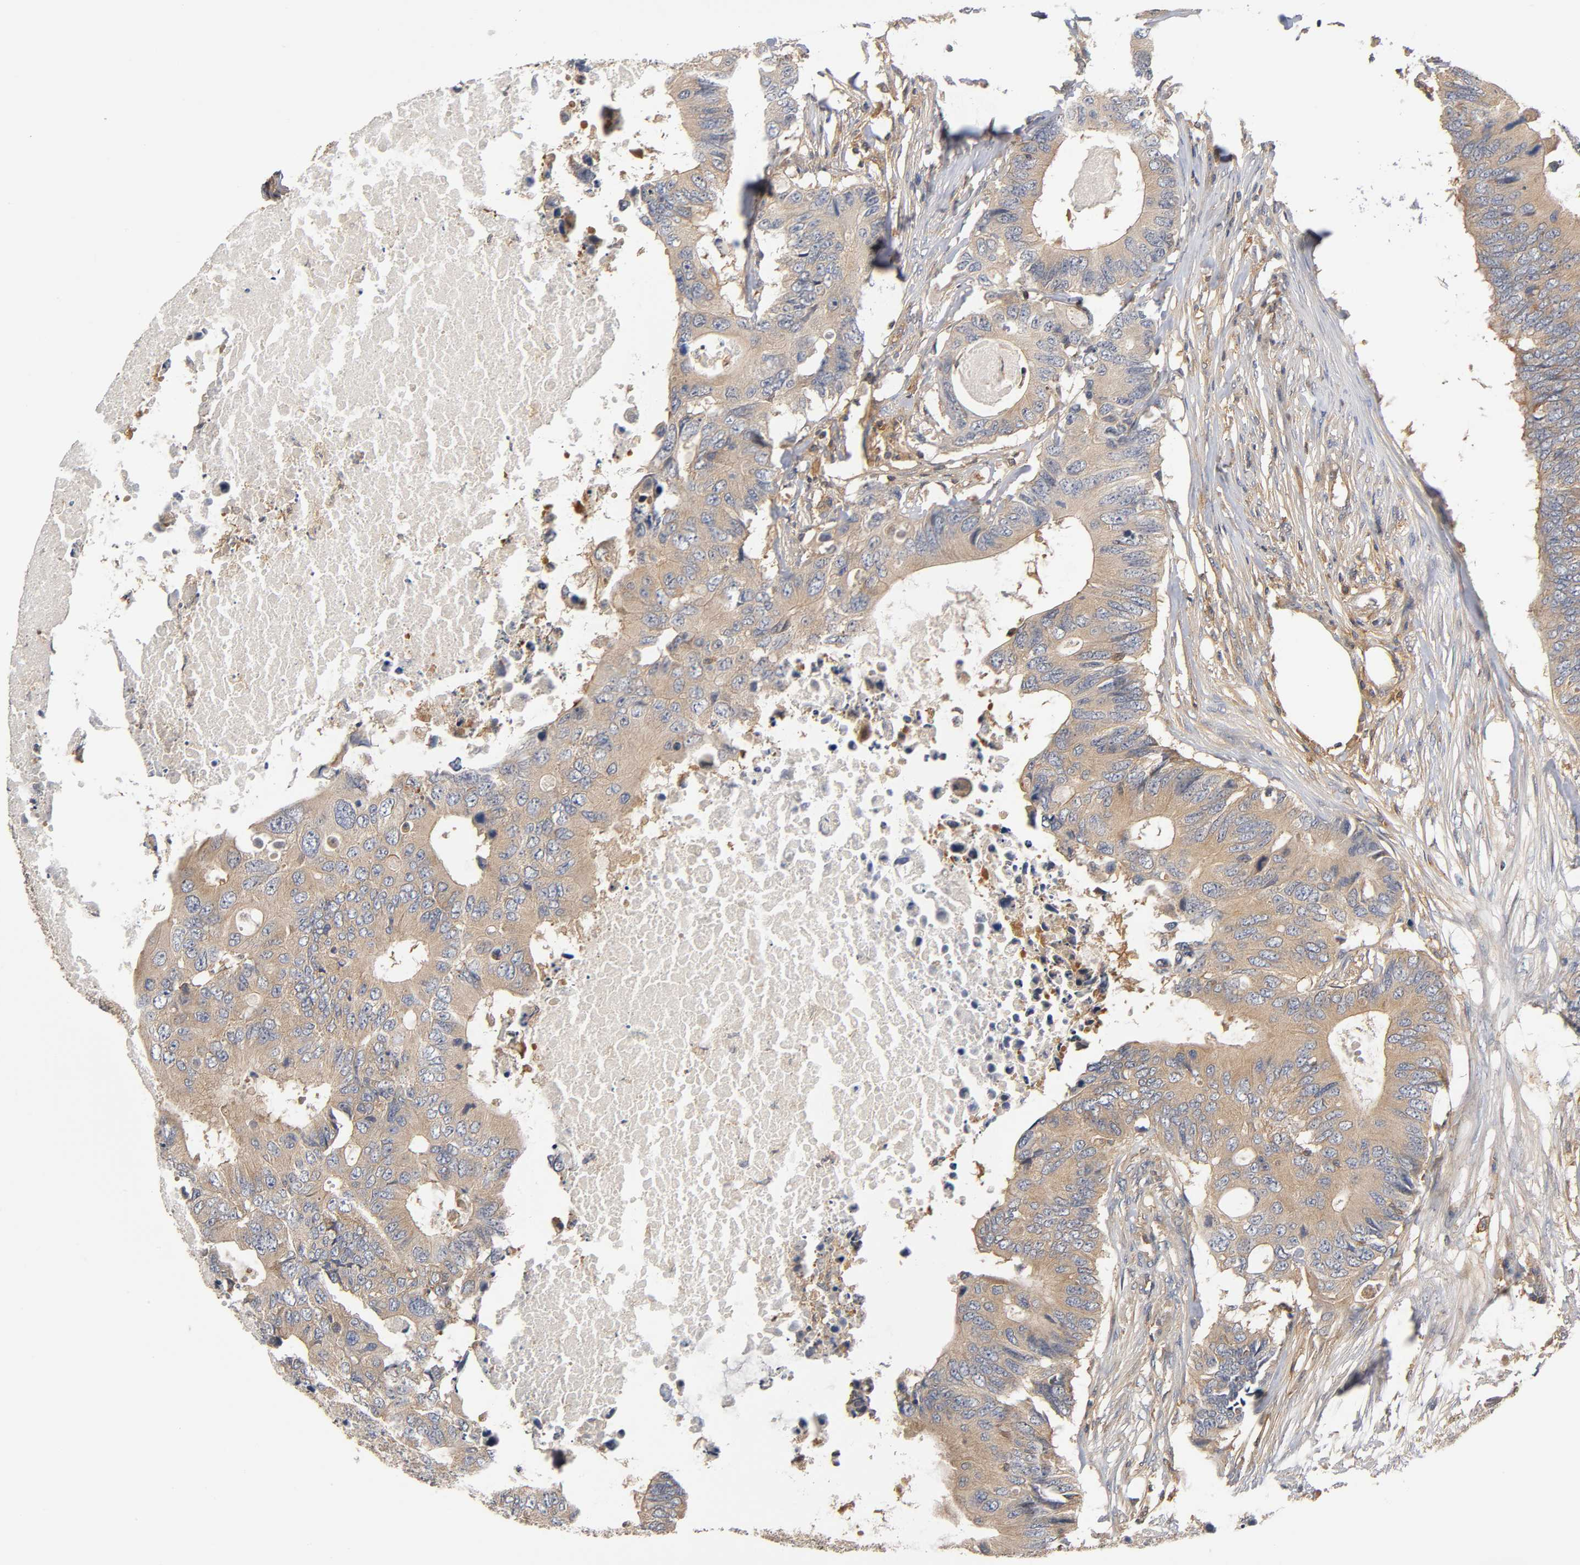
{"staining": {"intensity": "moderate", "quantity": ">75%", "location": "cytoplasmic/membranous"}, "tissue": "colorectal cancer", "cell_type": "Tumor cells", "image_type": "cancer", "snomed": [{"axis": "morphology", "description": "Adenocarcinoma, NOS"}, {"axis": "topography", "description": "Colon"}], "caption": "An IHC photomicrograph of neoplastic tissue is shown. Protein staining in brown highlights moderate cytoplasmic/membranous positivity in colorectal cancer within tumor cells.", "gene": "ACTR2", "patient": {"sex": "male", "age": 71}}